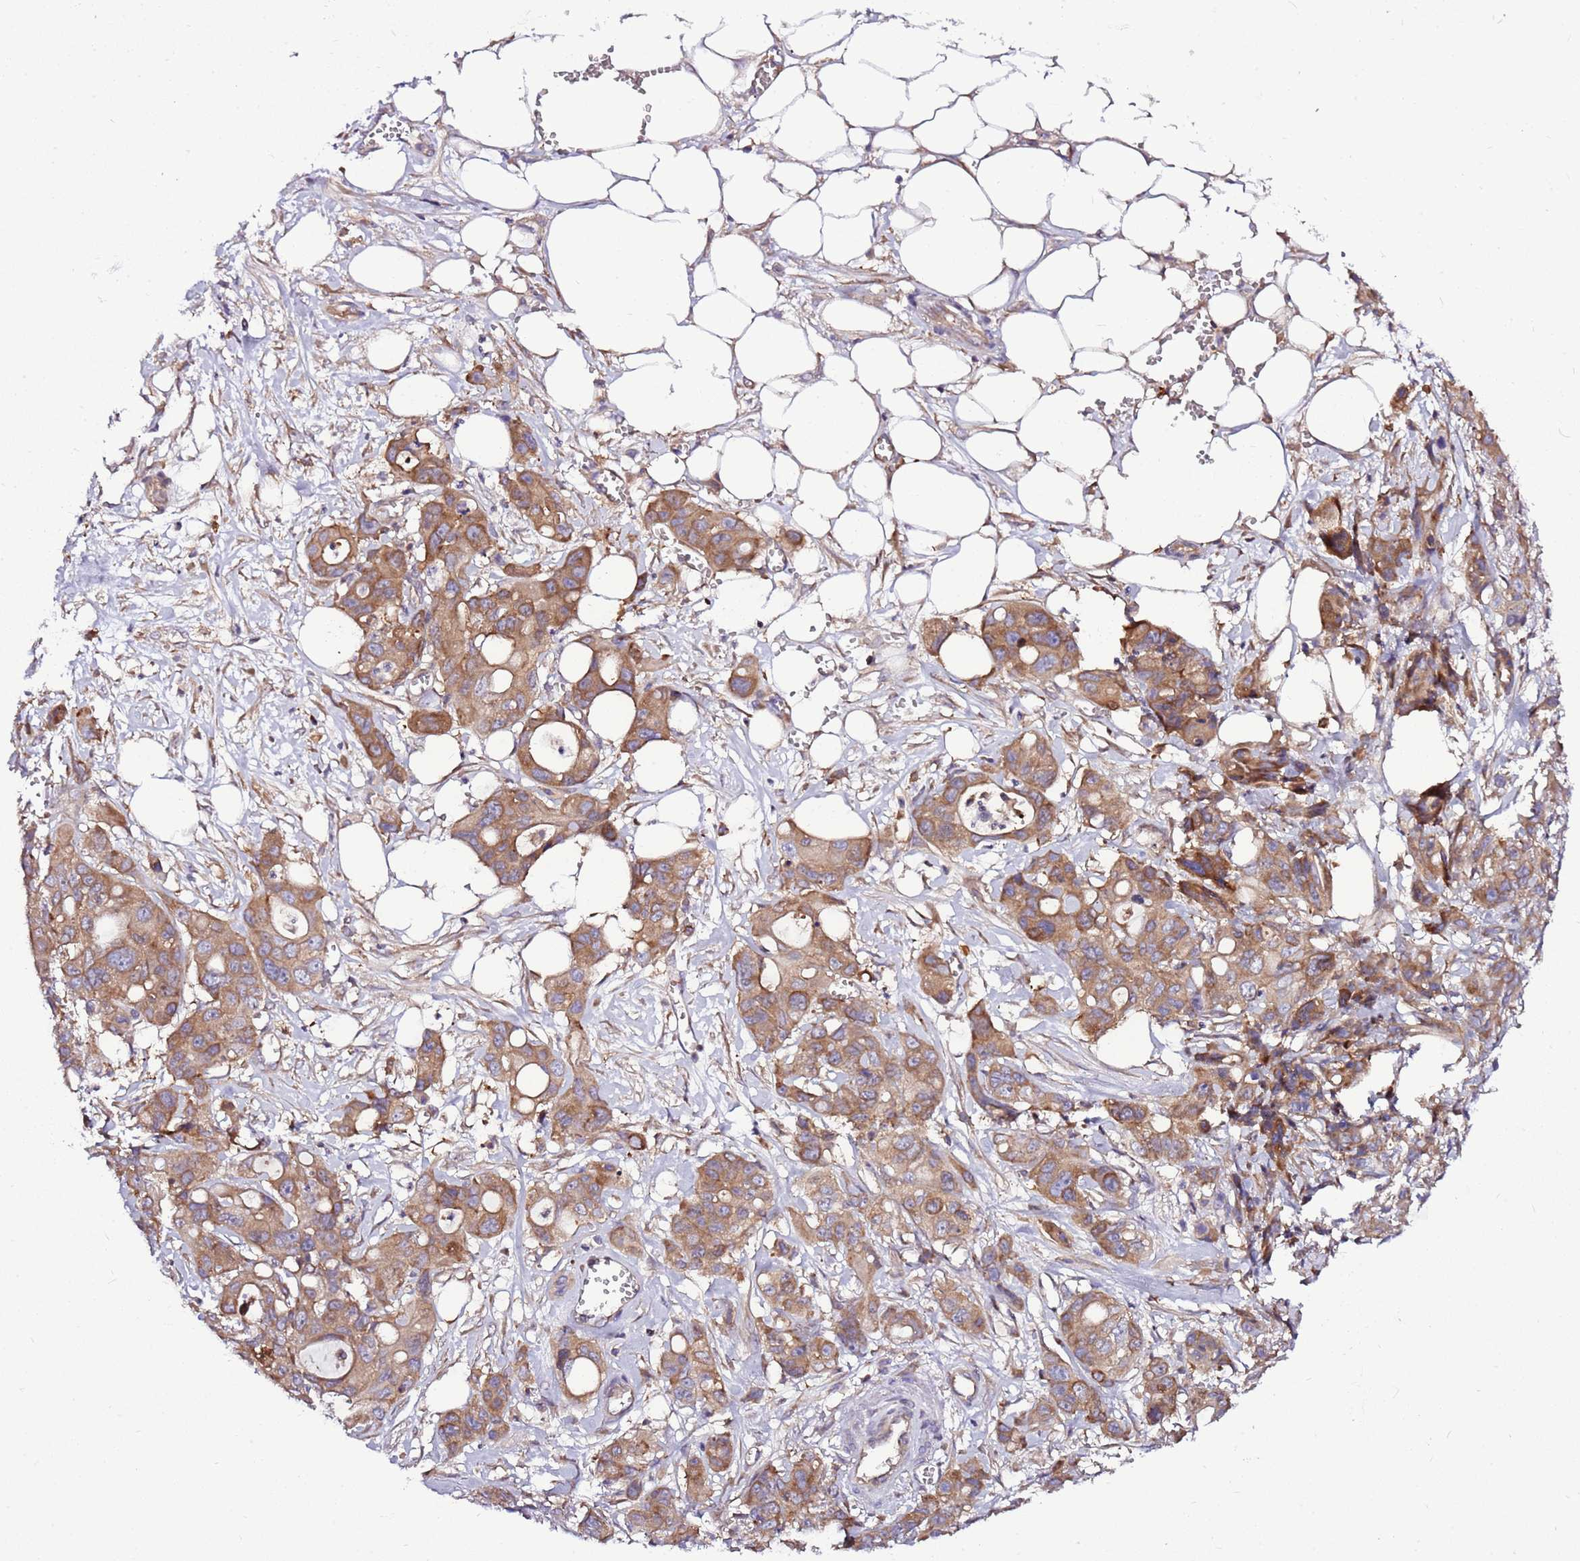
{"staining": {"intensity": "moderate", "quantity": ">75%", "location": "cytoplasmic/membranous"}, "tissue": "ovarian cancer", "cell_type": "Tumor cells", "image_type": "cancer", "snomed": [{"axis": "morphology", "description": "Cystadenocarcinoma, mucinous, NOS"}, {"axis": "topography", "description": "Ovary"}], "caption": "IHC (DAB (3,3'-diaminobenzidine)) staining of ovarian cancer (mucinous cystadenocarcinoma) shows moderate cytoplasmic/membranous protein positivity in about >75% of tumor cells.", "gene": "ATXN2L", "patient": {"sex": "female", "age": 70}}